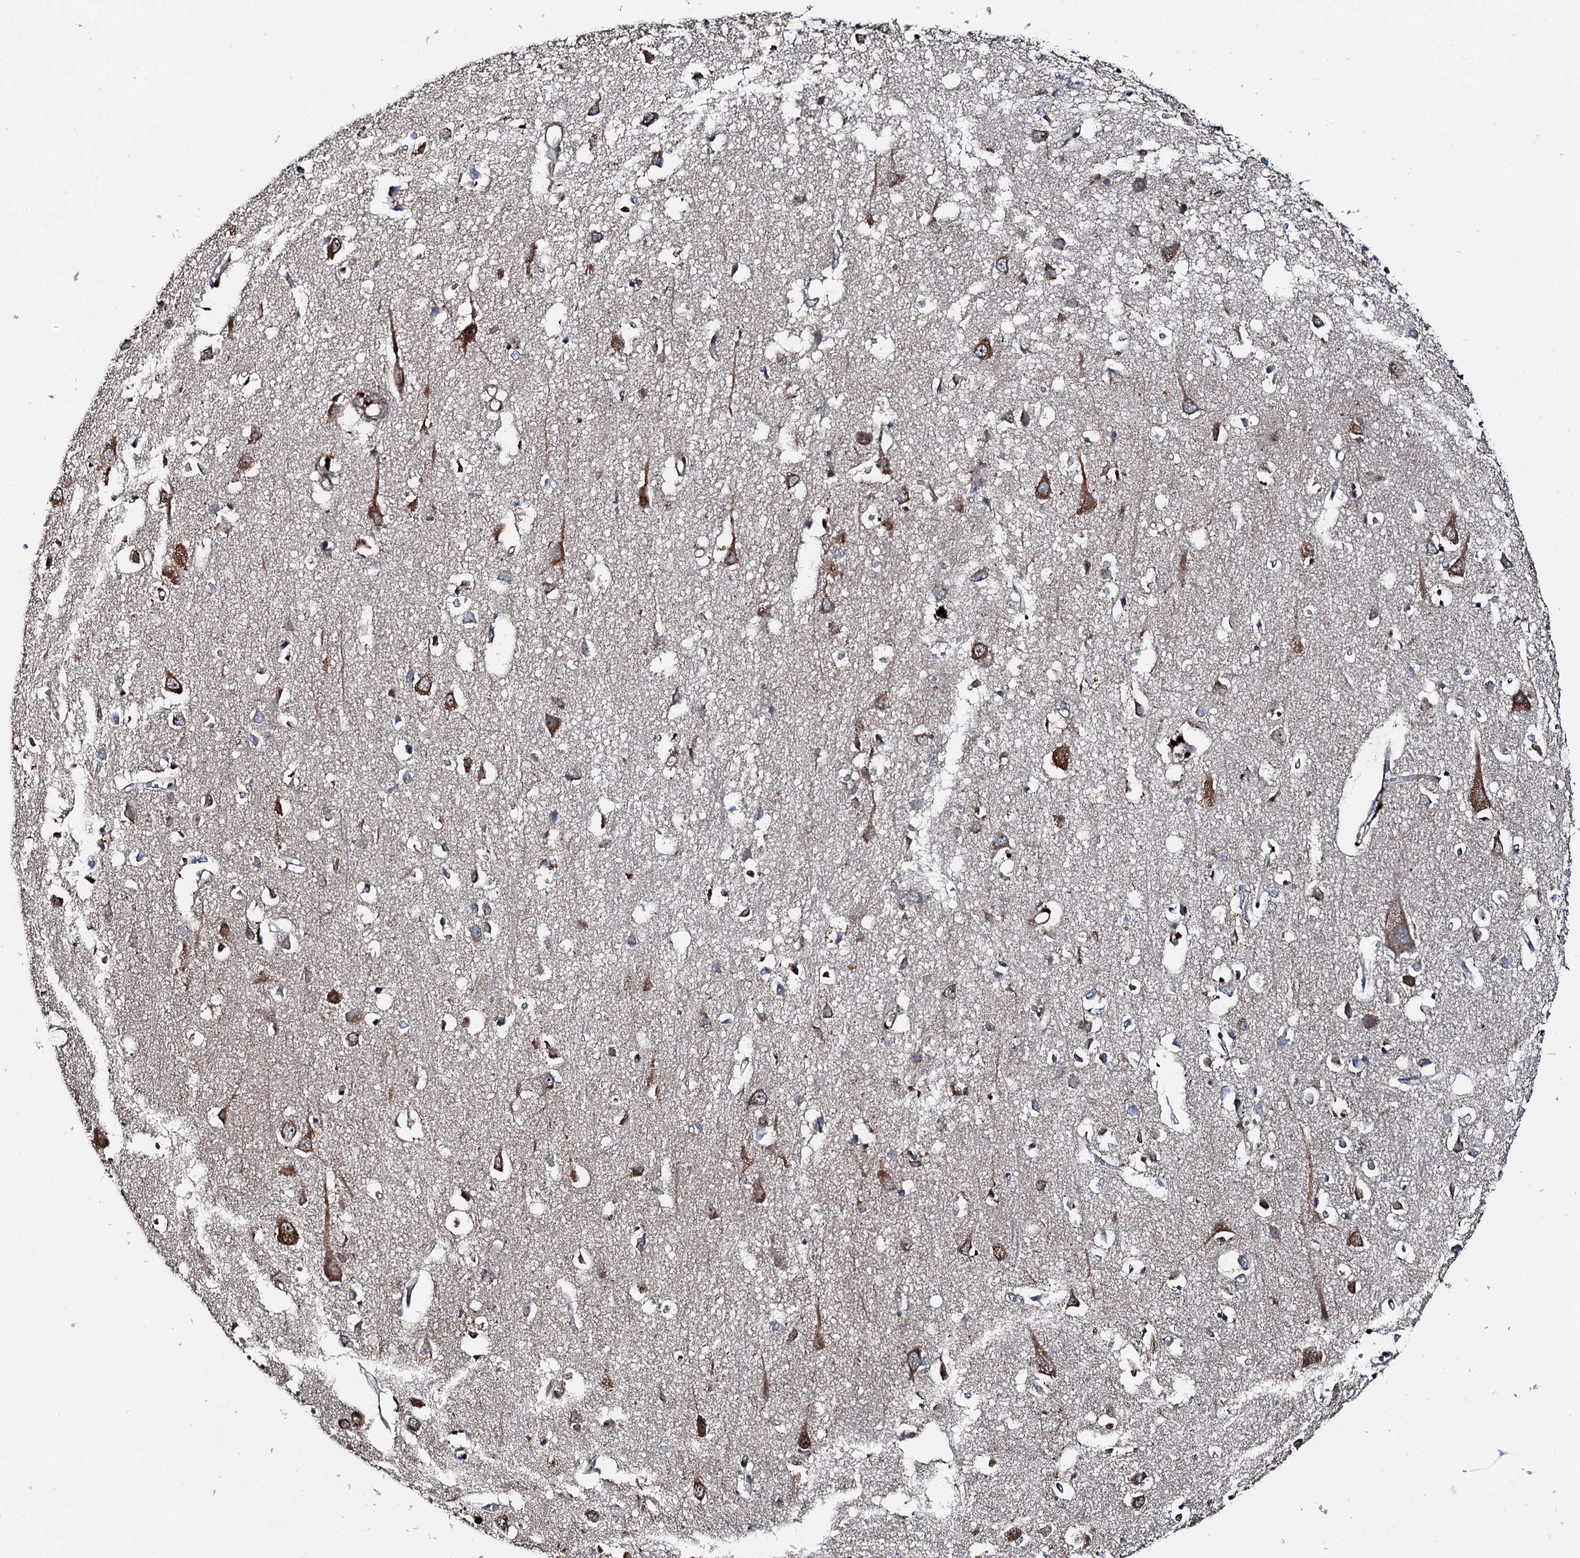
{"staining": {"intensity": "moderate", "quantity": ">75%", "location": "cytoplasmic/membranous"}, "tissue": "cerebral cortex", "cell_type": "Endothelial cells", "image_type": "normal", "snomed": [{"axis": "morphology", "description": "Normal tissue, NOS"}, {"axis": "topography", "description": "Cerebral cortex"}], "caption": "A high-resolution image shows immunohistochemistry staining of normal cerebral cortex, which reveals moderate cytoplasmic/membranous staining in about >75% of endothelial cells. (brown staining indicates protein expression, while blue staining denotes nuclei).", "gene": "DDIAS", "patient": {"sex": "female", "age": 64}}